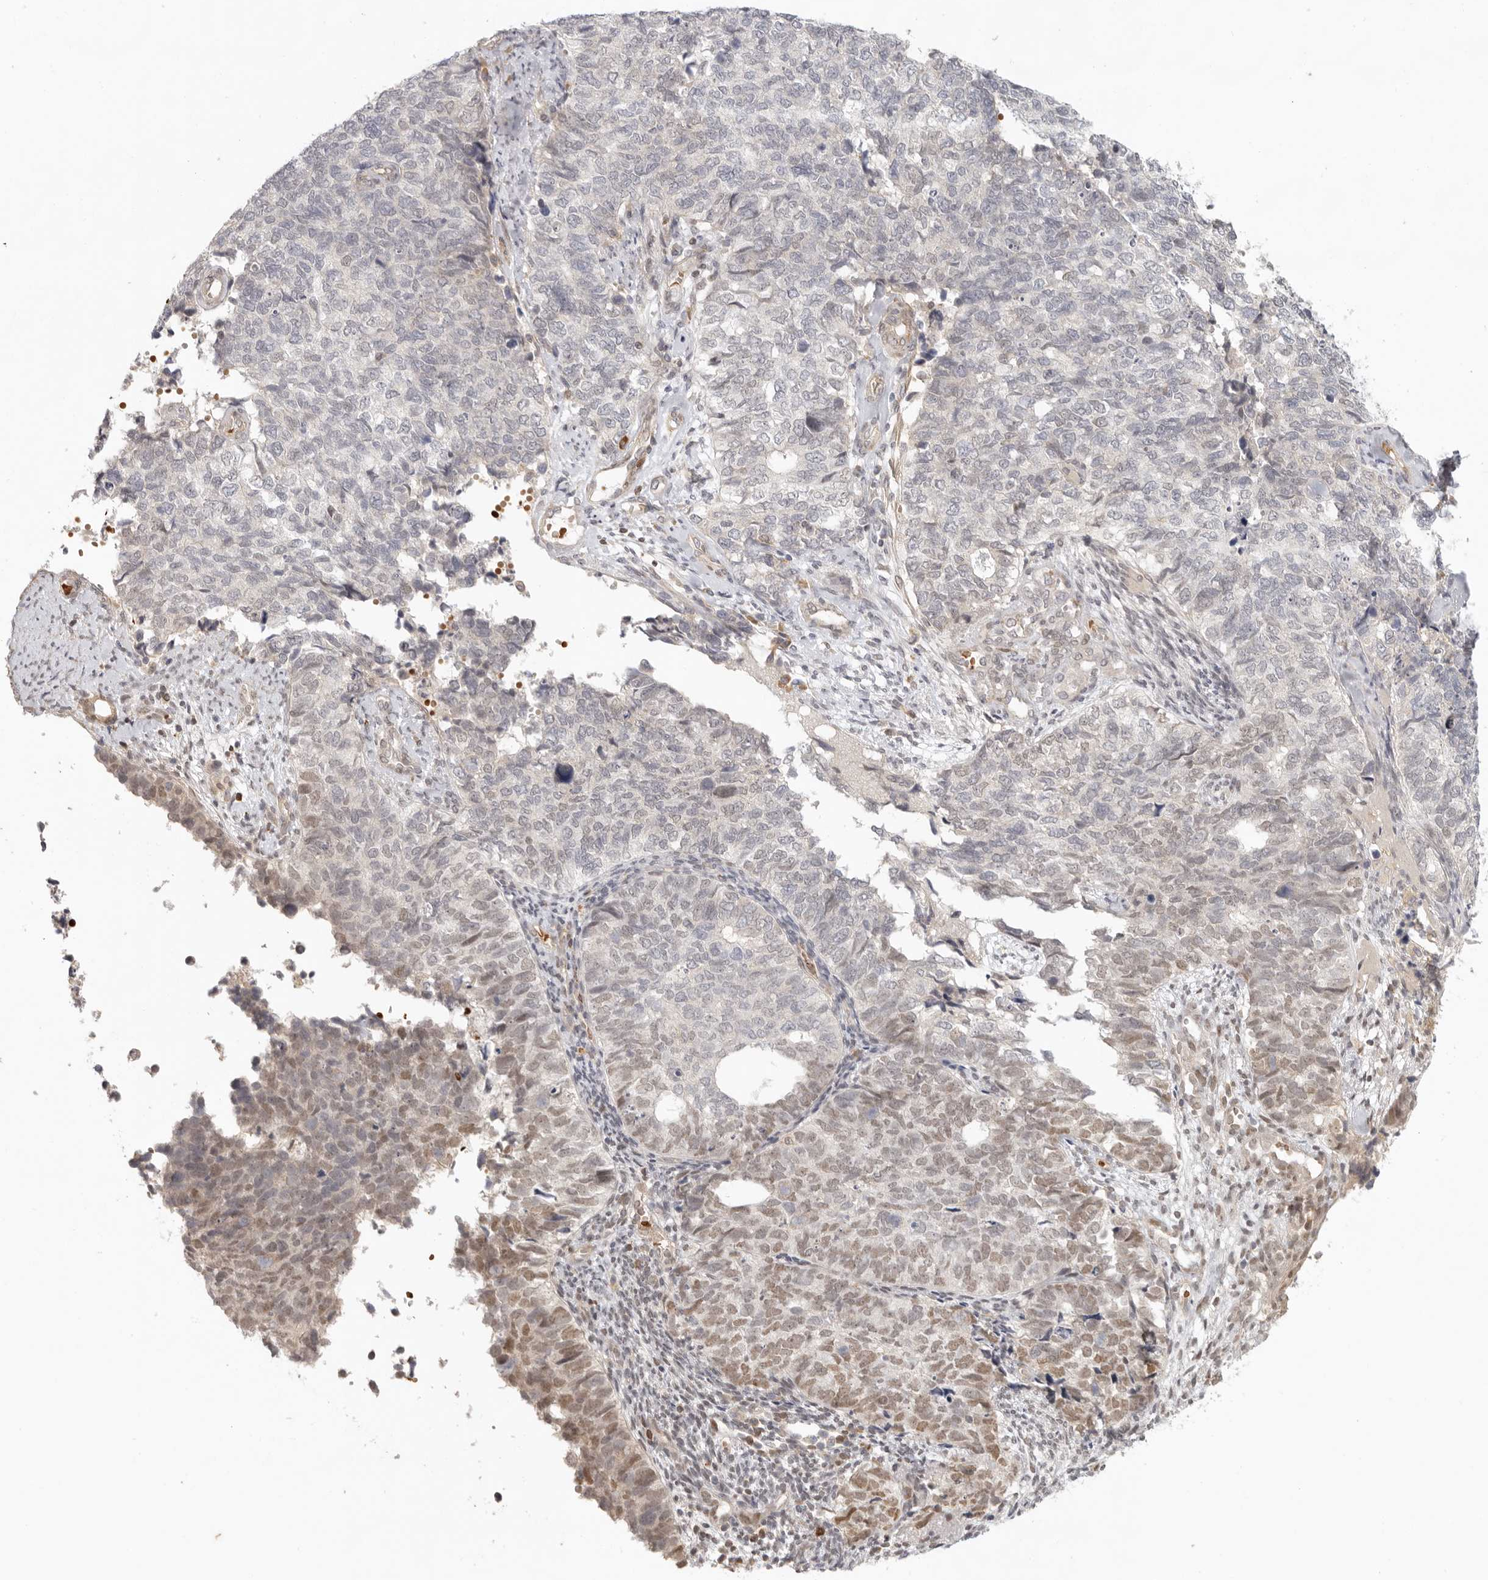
{"staining": {"intensity": "moderate", "quantity": "<25%", "location": "nuclear"}, "tissue": "cervical cancer", "cell_type": "Tumor cells", "image_type": "cancer", "snomed": [{"axis": "morphology", "description": "Squamous cell carcinoma, NOS"}, {"axis": "topography", "description": "Cervix"}], "caption": "Human cervical cancer (squamous cell carcinoma) stained with a protein marker displays moderate staining in tumor cells.", "gene": "AHDC1", "patient": {"sex": "female", "age": 63}}